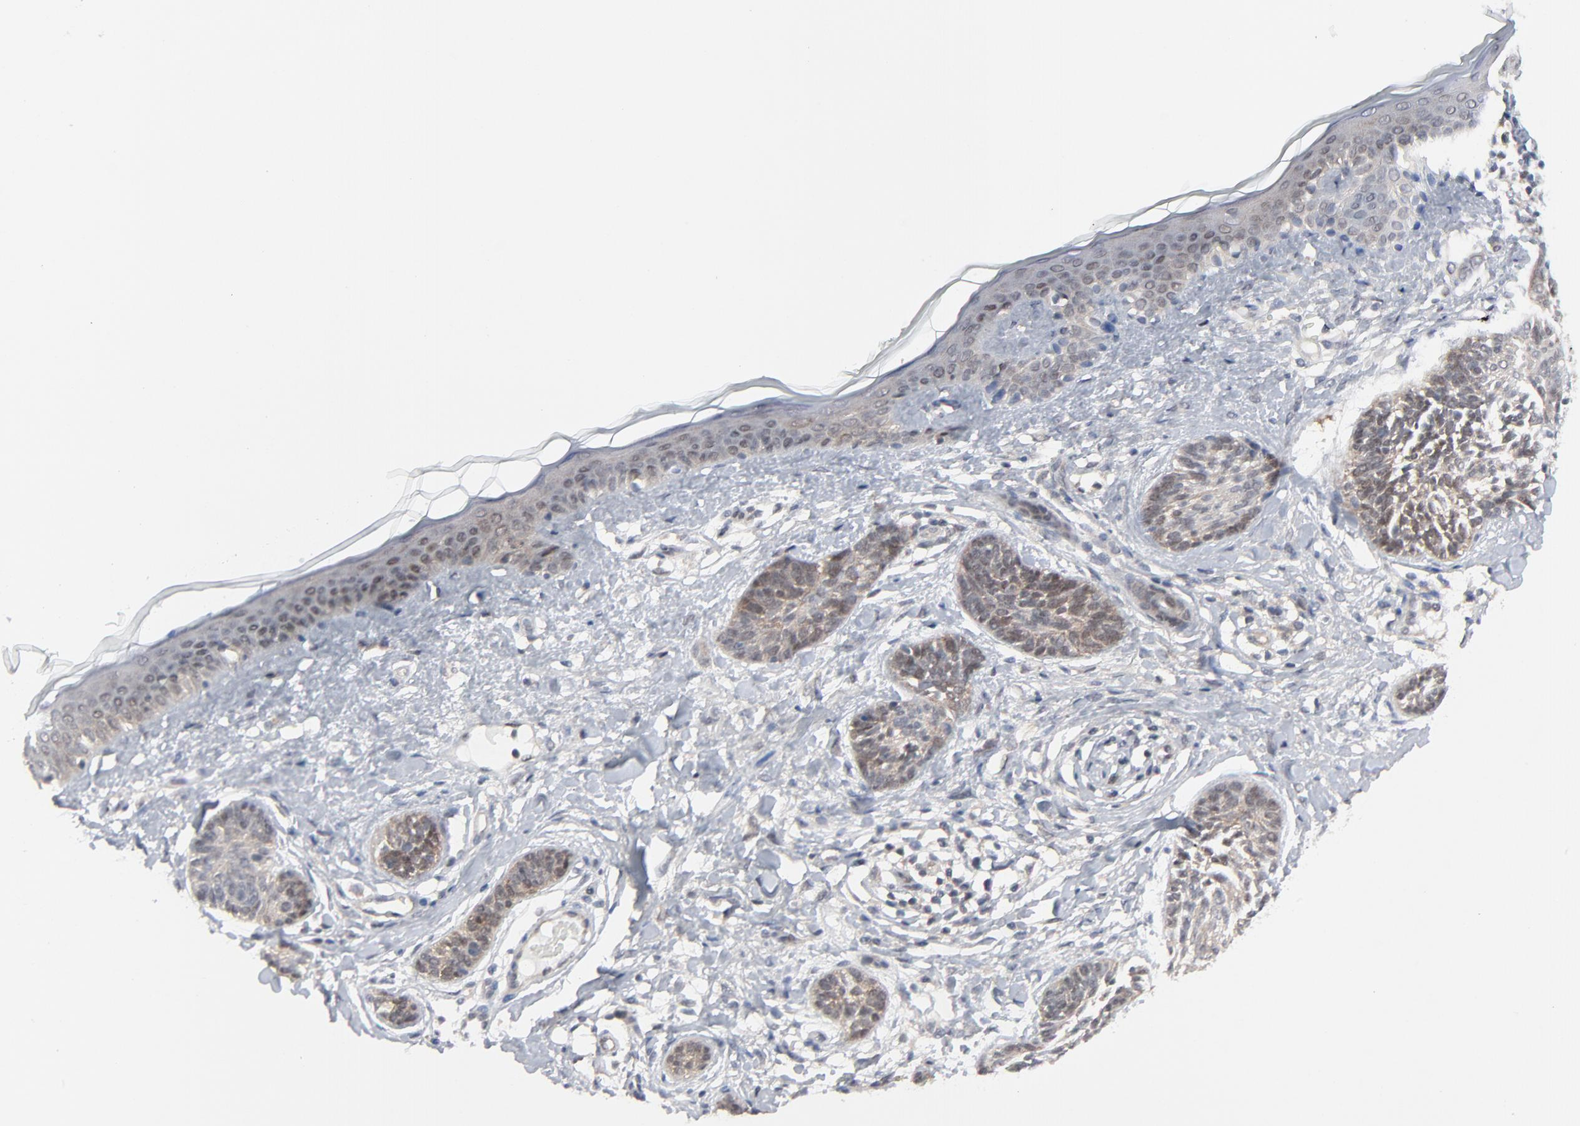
{"staining": {"intensity": "weak", "quantity": ">75%", "location": "cytoplasmic/membranous"}, "tissue": "skin cancer", "cell_type": "Tumor cells", "image_type": "cancer", "snomed": [{"axis": "morphology", "description": "Normal tissue, NOS"}, {"axis": "morphology", "description": "Basal cell carcinoma"}, {"axis": "topography", "description": "Skin"}], "caption": "Protein staining of basal cell carcinoma (skin) tissue displays weak cytoplasmic/membranous staining in about >75% of tumor cells.", "gene": "RPS6KB1", "patient": {"sex": "male", "age": 63}}